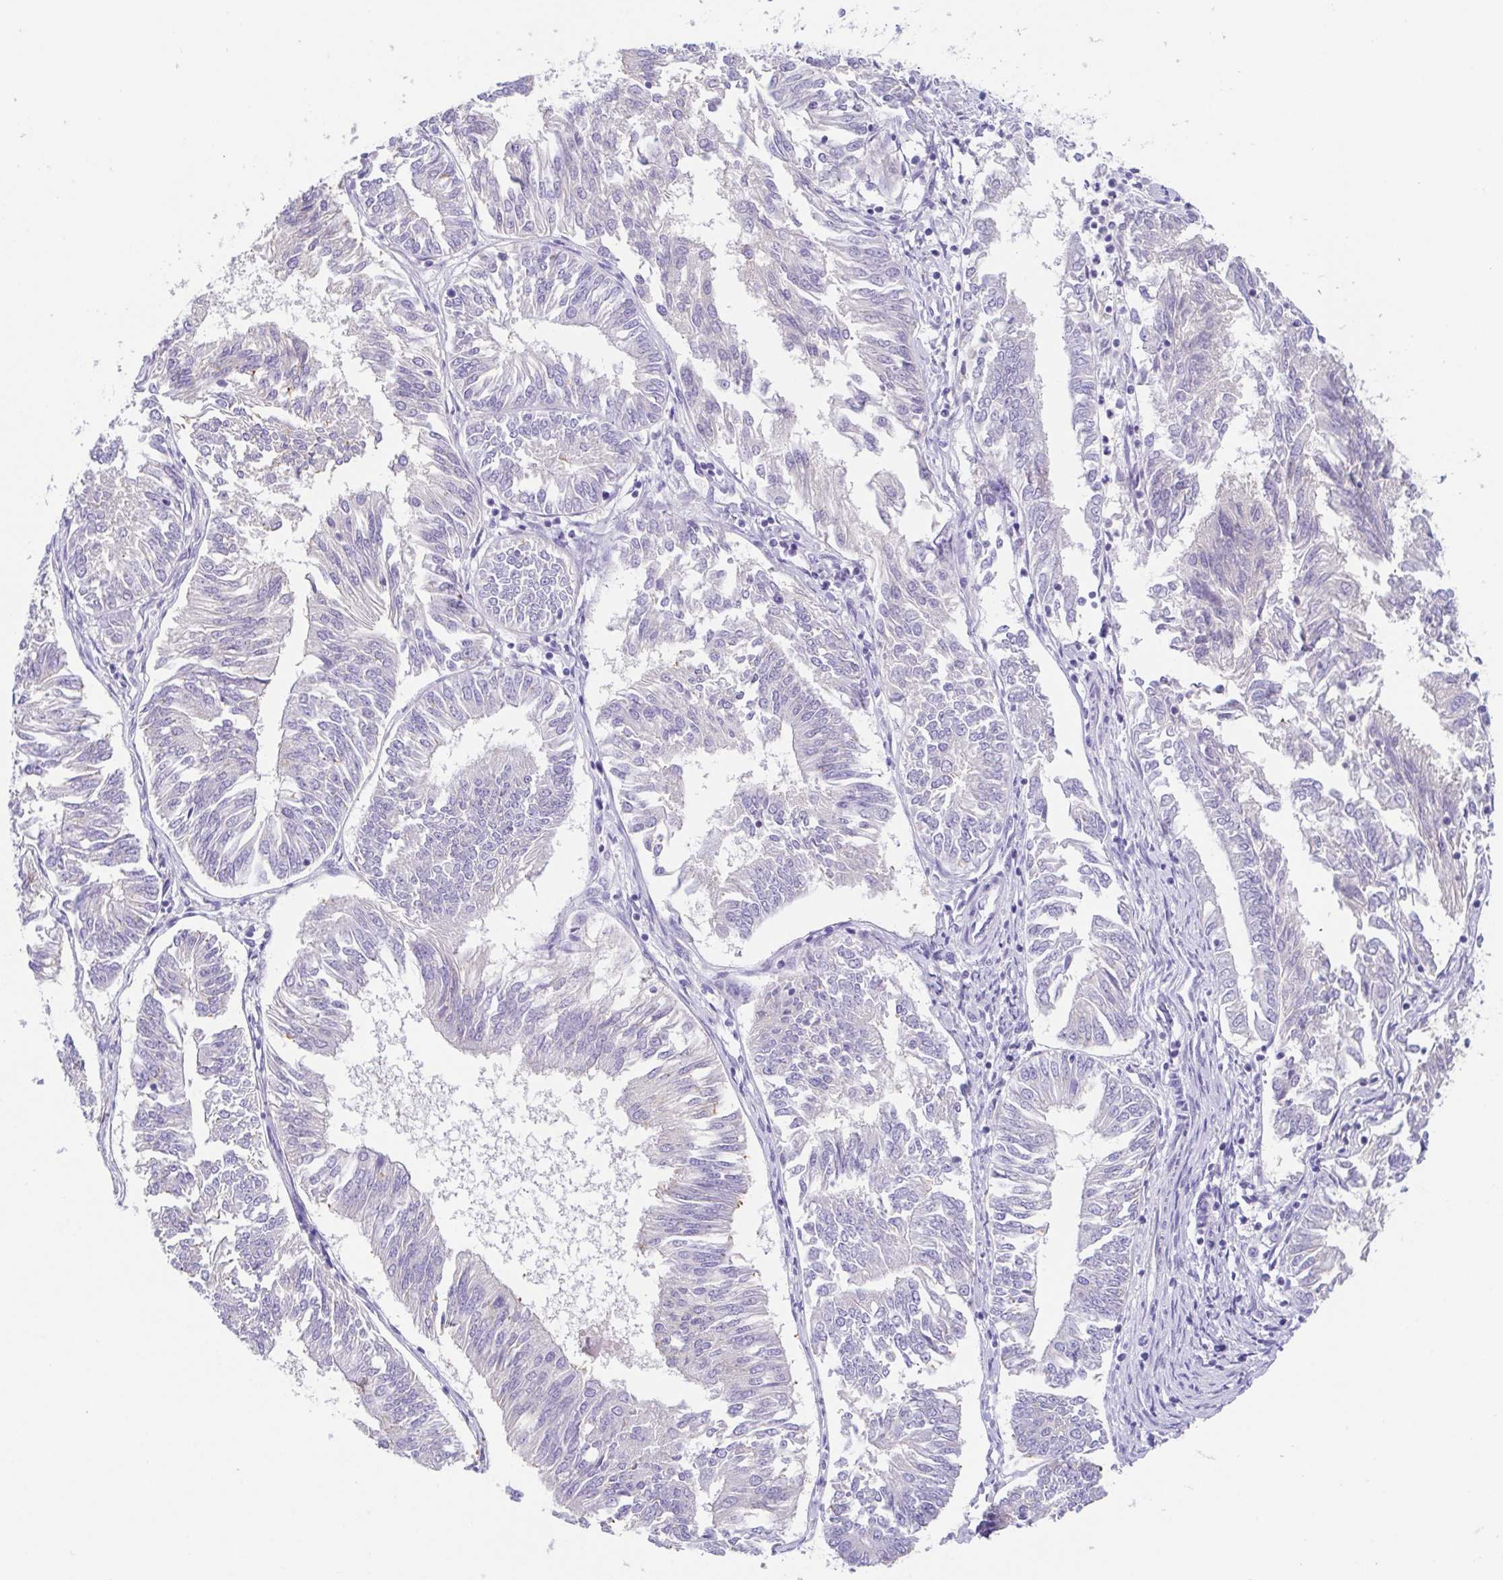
{"staining": {"intensity": "negative", "quantity": "none", "location": "none"}, "tissue": "endometrial cancer", "cell_type": "Tumor cells", "image_type": "cancer", "snomed": [{"axis": "morphology", "description": "Adenocarcinoma, NOS"}, {"axis": "topography", "description": "Endometrium"}], "caption": "This is a histopathology image of immunohistochemistry staining of endometrial cancer (adenocarcinoma), which shows no staining in tumor cells.", "gene": "A1BG", "patient": {"sex": "female", "age": 58}}